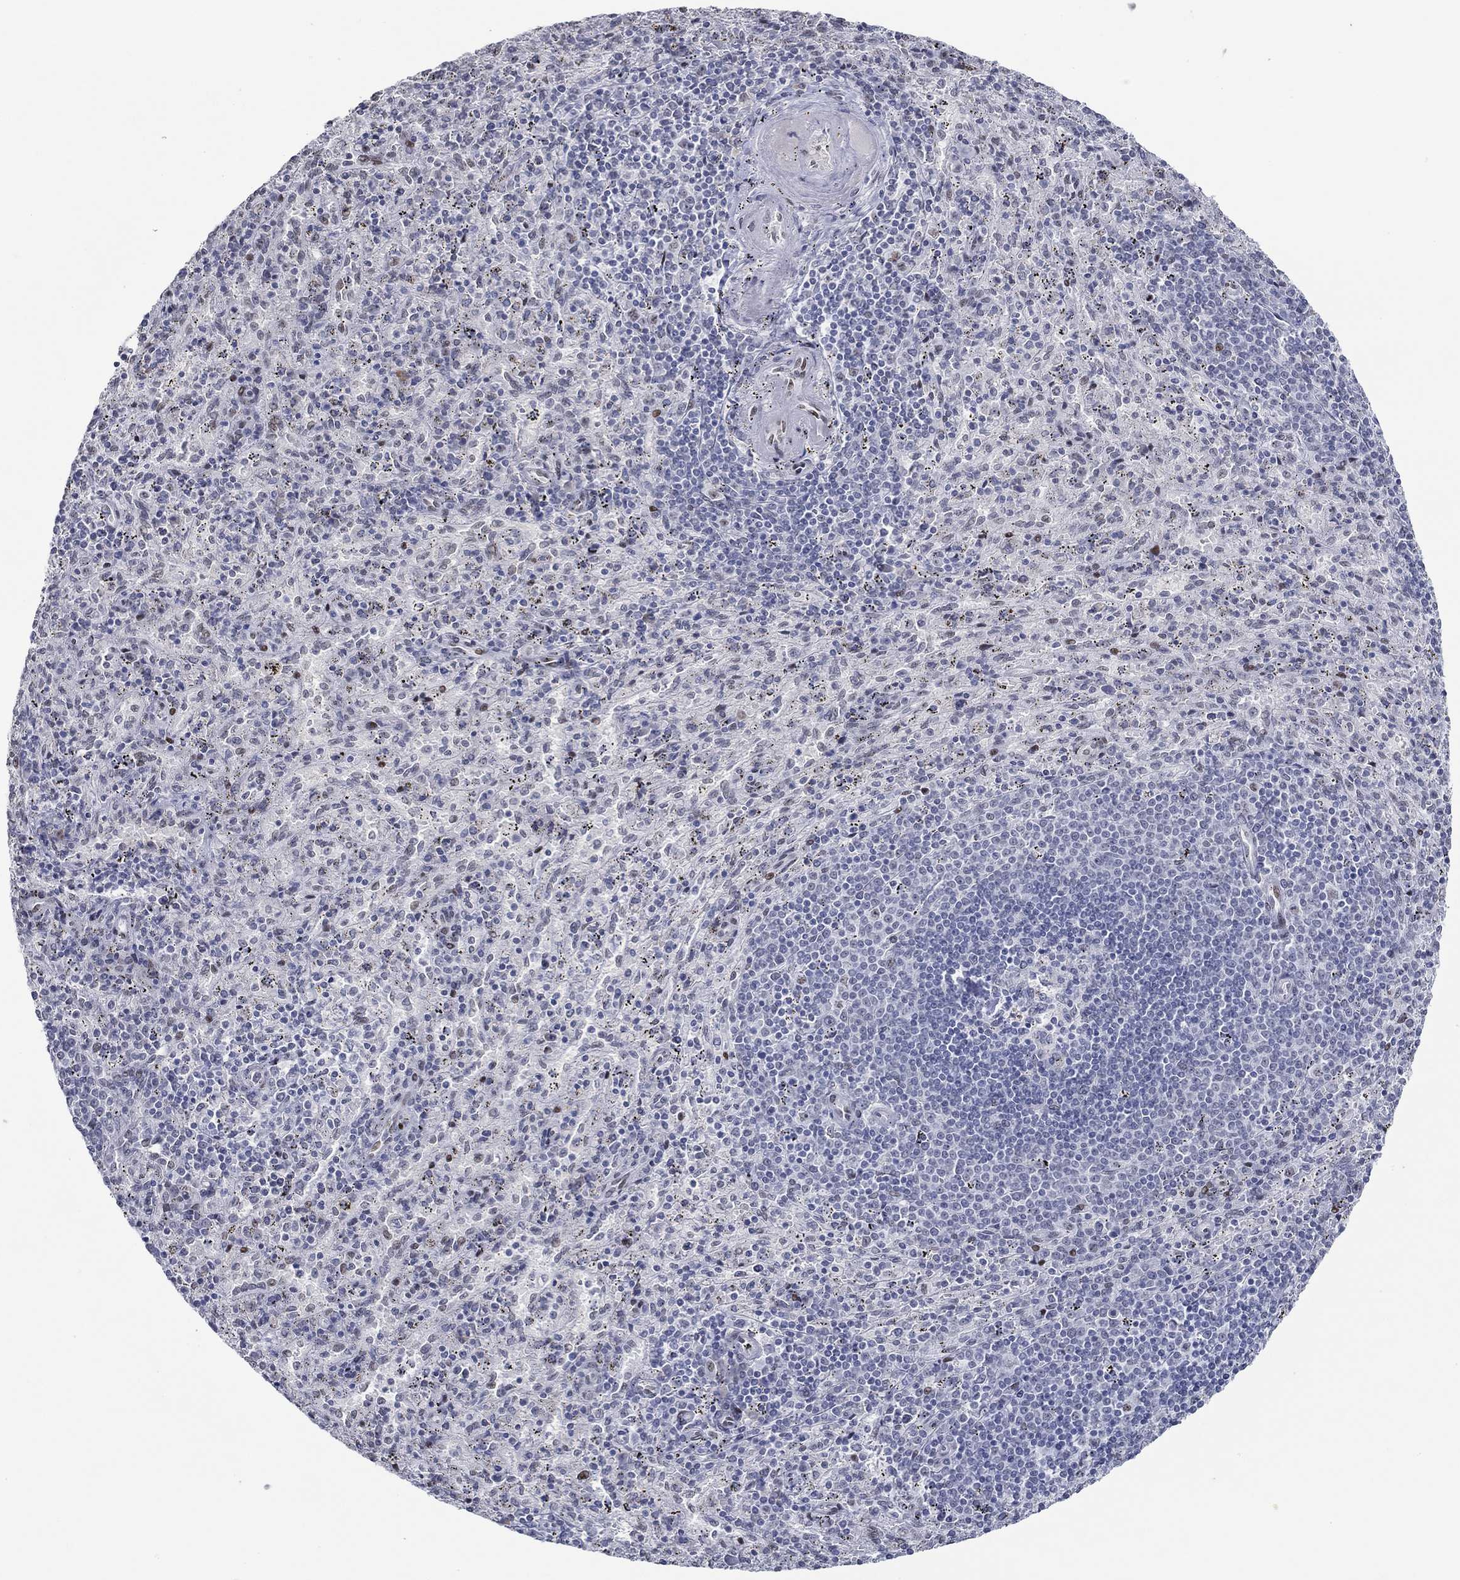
{"staining": {"intensity": "negative", "quantity": "none", "location": "none"}, "tissue": "spleen", "cell_type": "Cells in red pulp", "image_type": "normal", "snomed": [{"axis": "morphology", "description": "Normal tissue, NOS"}, {"axis": "topography", "description": "Spleen"}], "caption": "Spleen was stained to show a protein in brown. There is no significant expression in cells in red pulp. (DAB (3,3'-diaminobenzidine) IHC with hematoxylin counter stain).", "gene": "GATA2", "patient": {"sex": "male", "age": 57}}